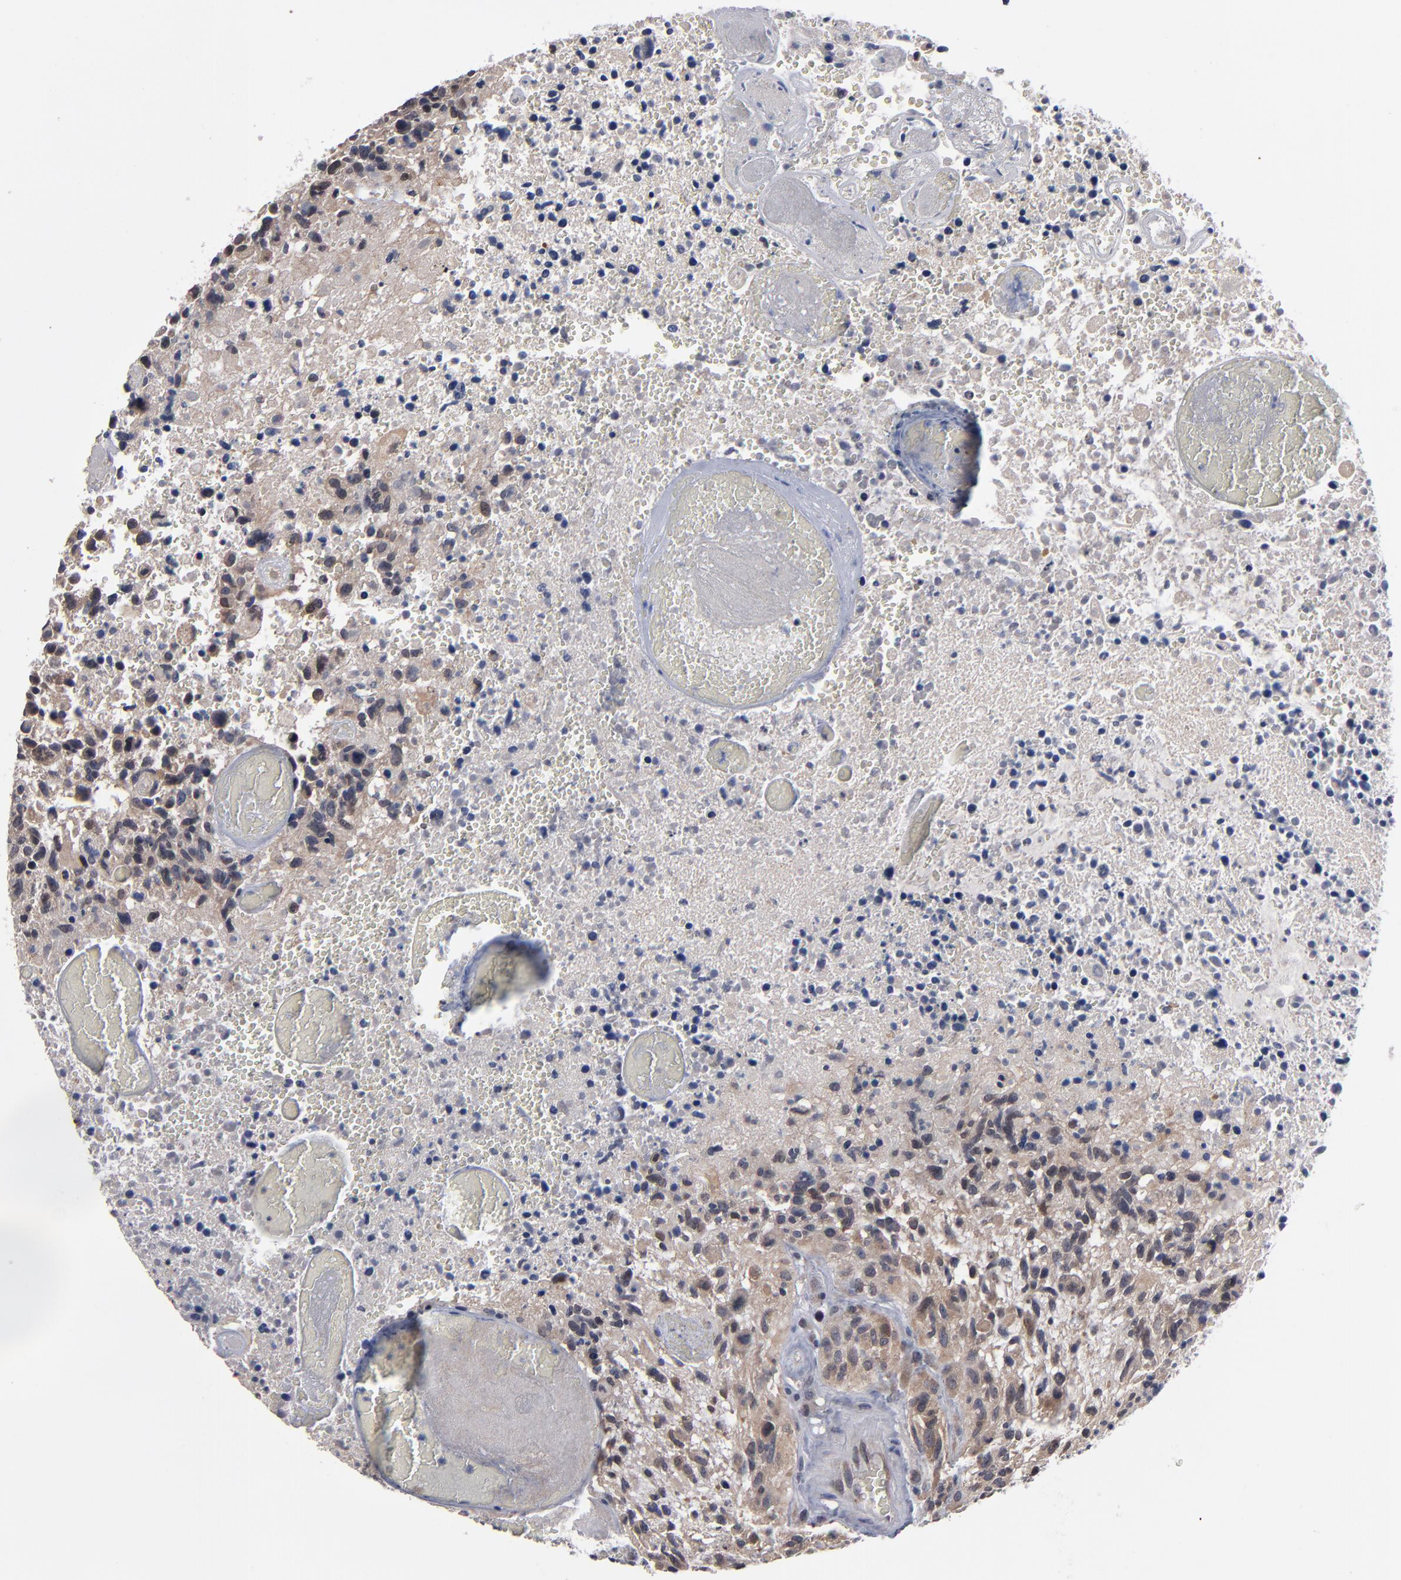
{"staining": {"intensity": "weak", "quantity": ">75%", "location": "cytoplasmic/membranous"}, "tissue": "glioma", "cell_type": "Tumor cells", "image_type": "cancer", "snomed": [{"axis": "morphology", "description": "Glioma, malignant, High grade"}, {"axis": "topography", "description": "Brain"}], "caption": "IHC micrograph of malignant high-grade glioma stained for a protein (brown), which reveals low levels of weak cytoplasmic/membranous staining in about >75% of tumor cells.", "gene": "ALG13", "patient": {"sex": "male", "age": 72}}